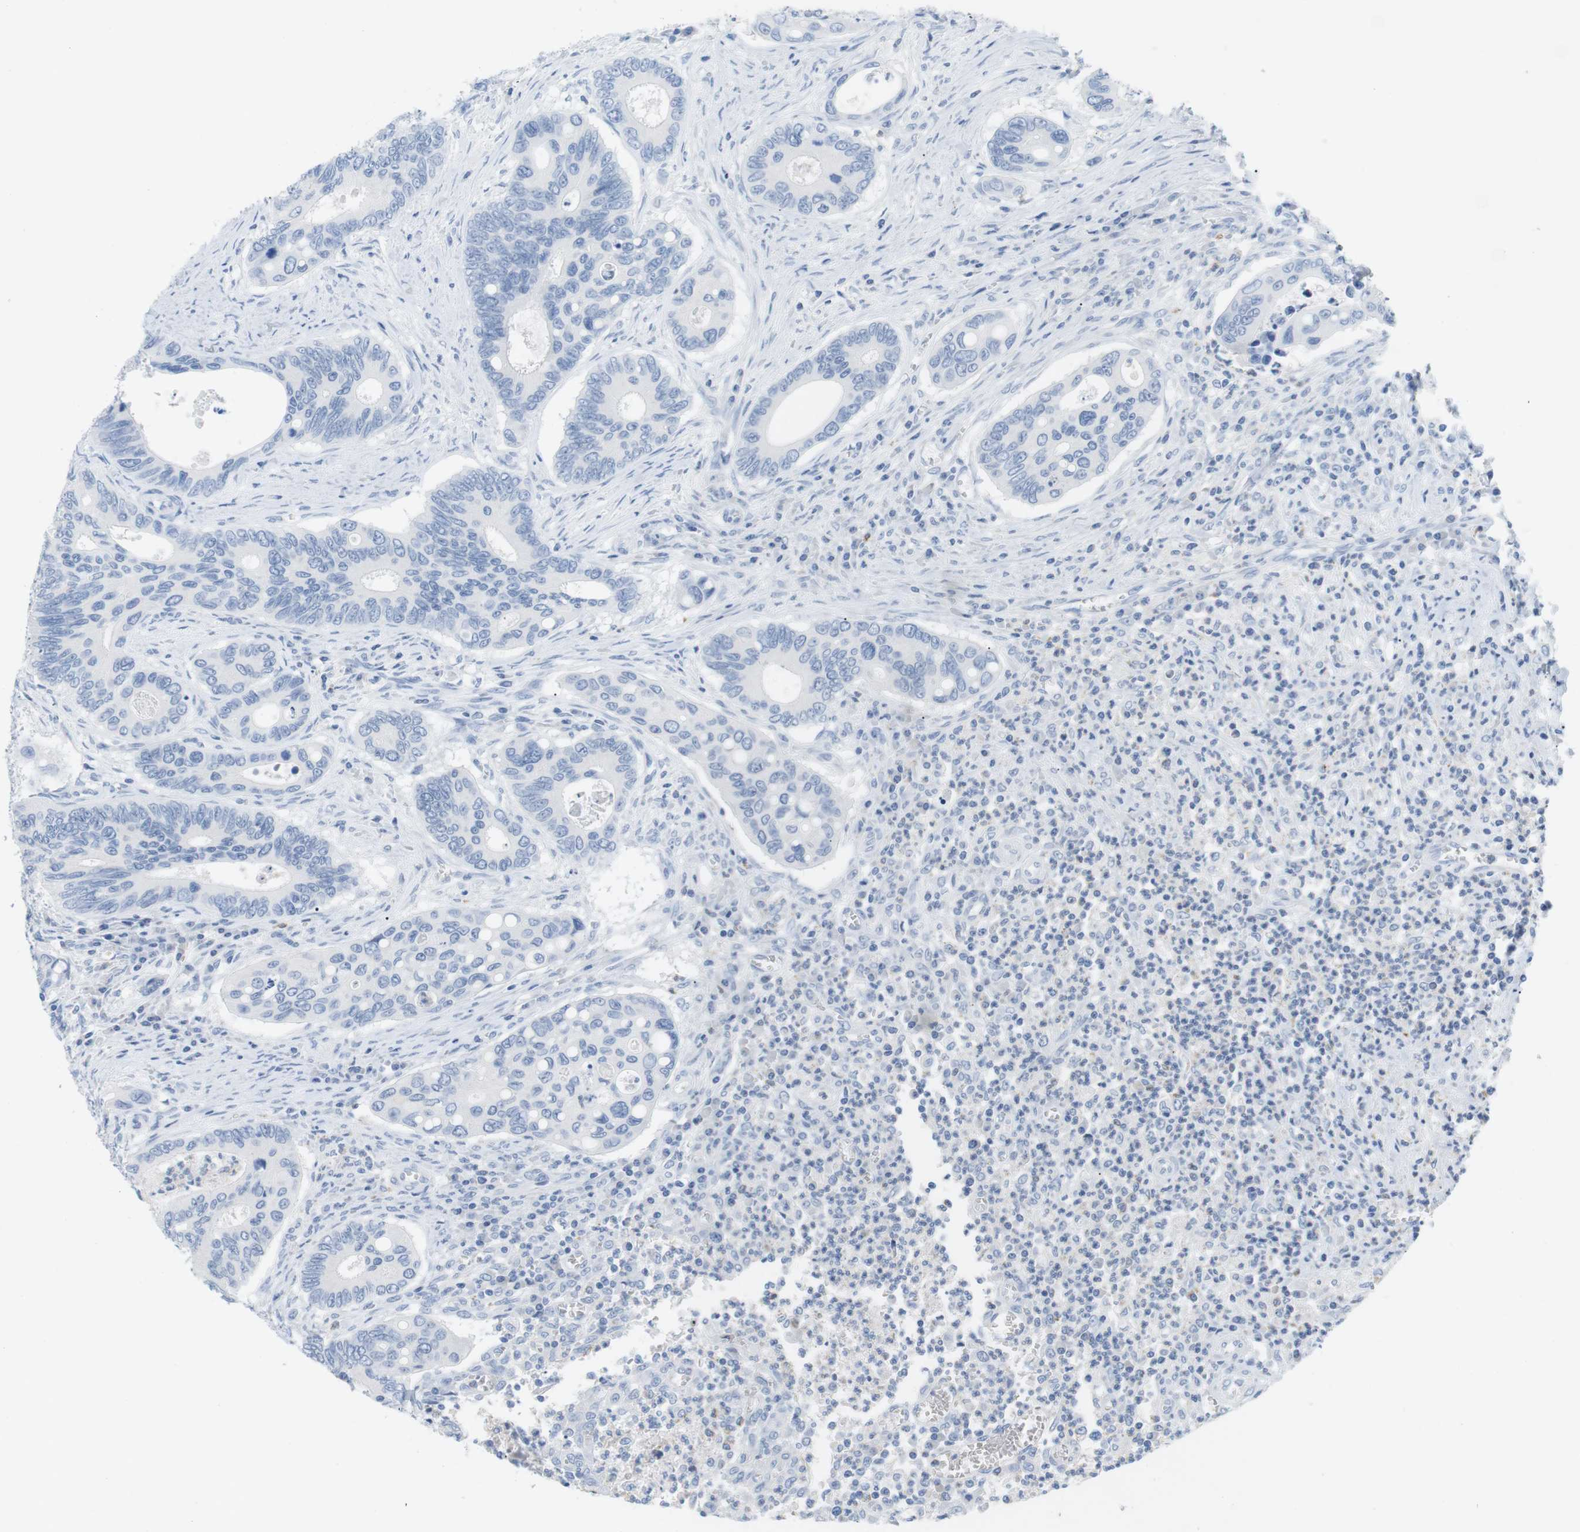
{"staining": {"intensity": "negative", "quantity": "none", "location": "none"}, "tissue": "colorectal cancer", "cell_type": "Tumor cells", "image_type": "cancer", "snomed": [{"axis": "morphology", "description": "Inflammation, NOS"}, {"axis": "morphology", "description": "Adenocarcinoma, NOS"}, {"axis": "topography", "description": "Colon"}], "caption": "Tumor cells show no significant protein staining in colorectal cancer (adenocarcinoma).", "gene": "HBG2", "patient": {"sex": "male", "age": 72}}